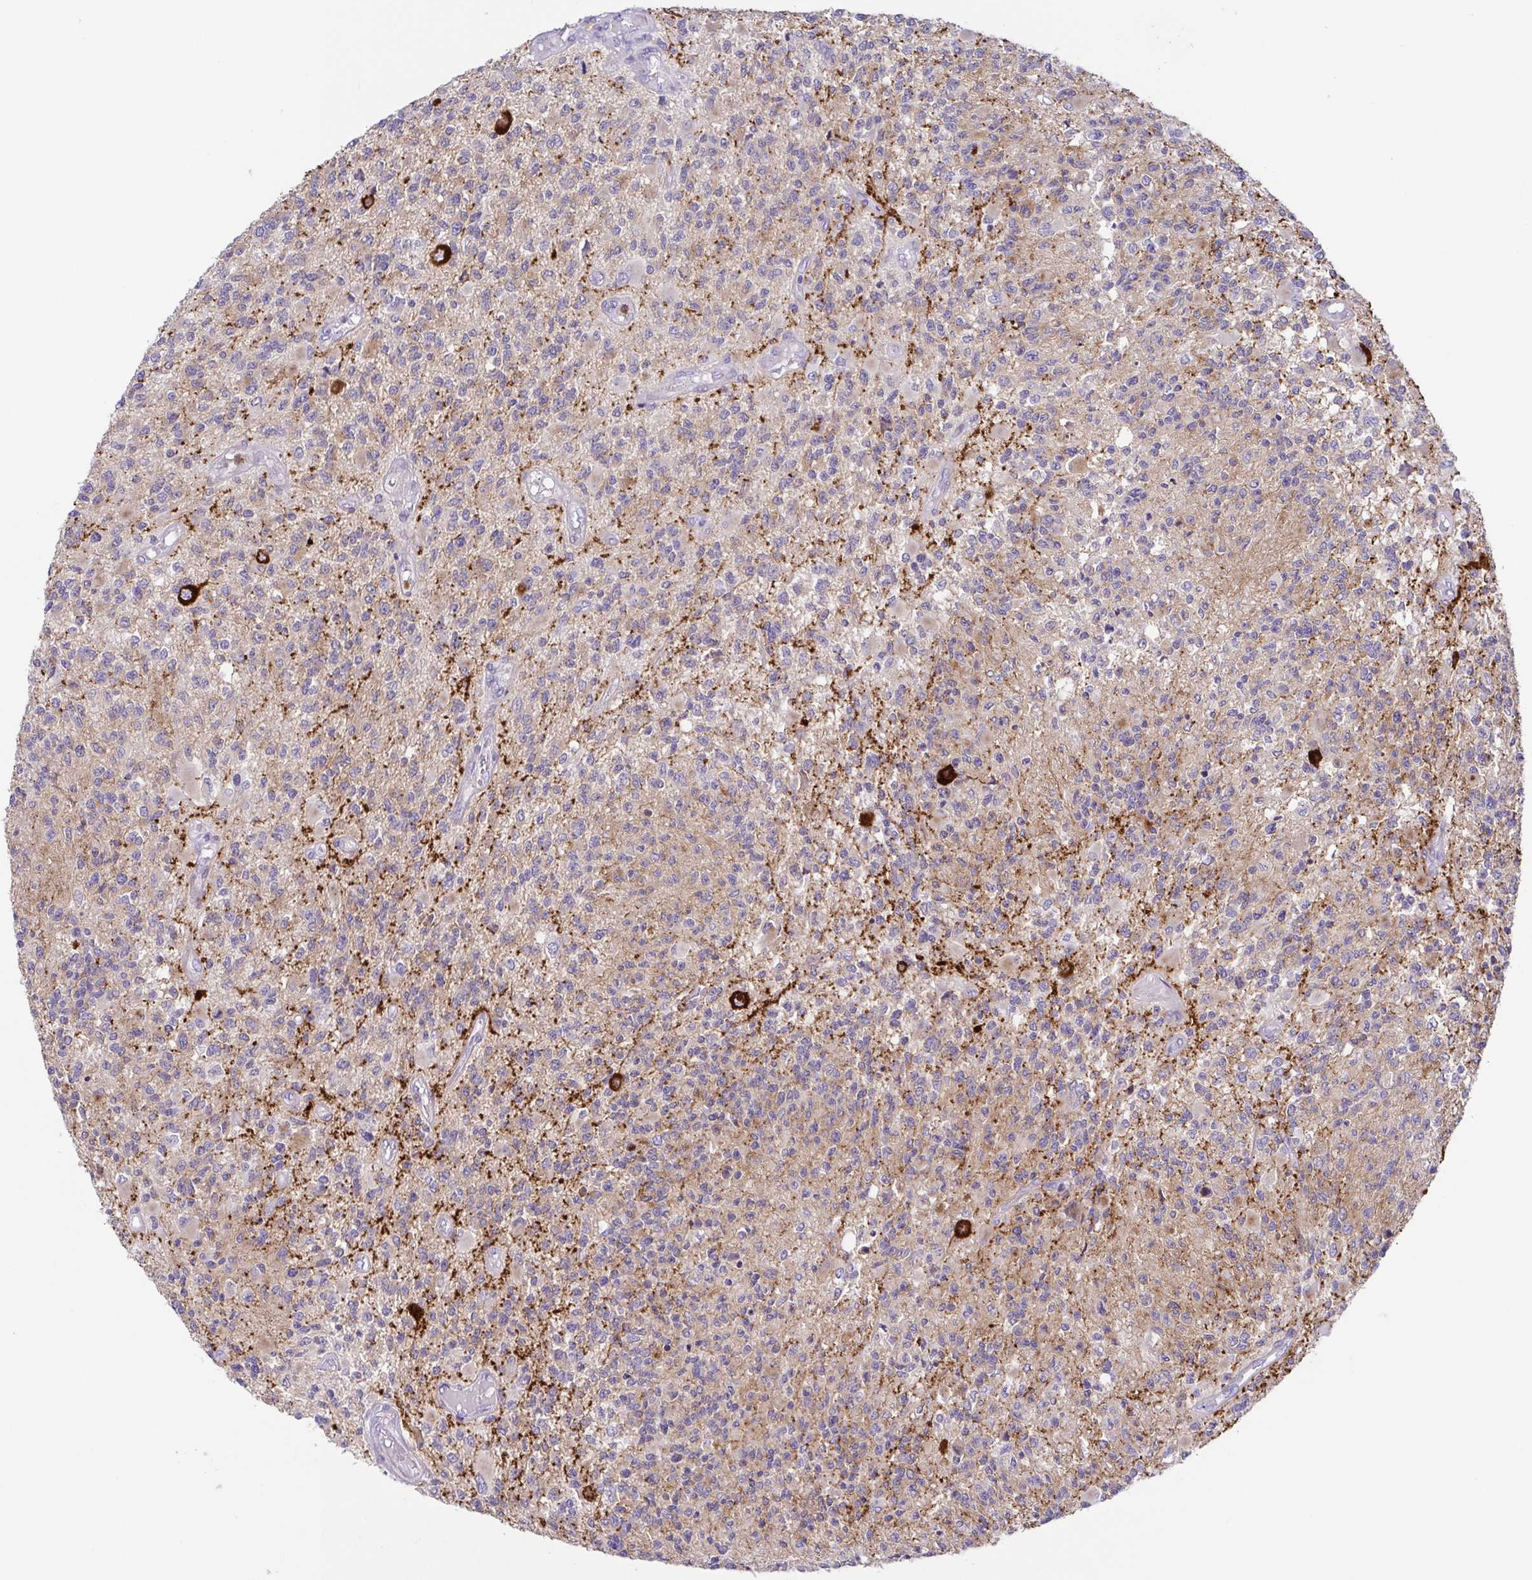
{"staining": {"intensity": "negative", "quantity": "none", "location": "none"}, "tissue": "glioma", "cell_type": "Tumor cells", "image_type": "cancer", "snomed": [{"axis": "morphology", "description": "Glioma, malignant, High grade"}, {"axis": "topography", "description": "Brain"}], "caption": "Protein analysis of glioma demonstrates no significant staining in tumor cells.", "gene": "ATP6V1G2", "patient": {"sex": "female", "age": 63}}